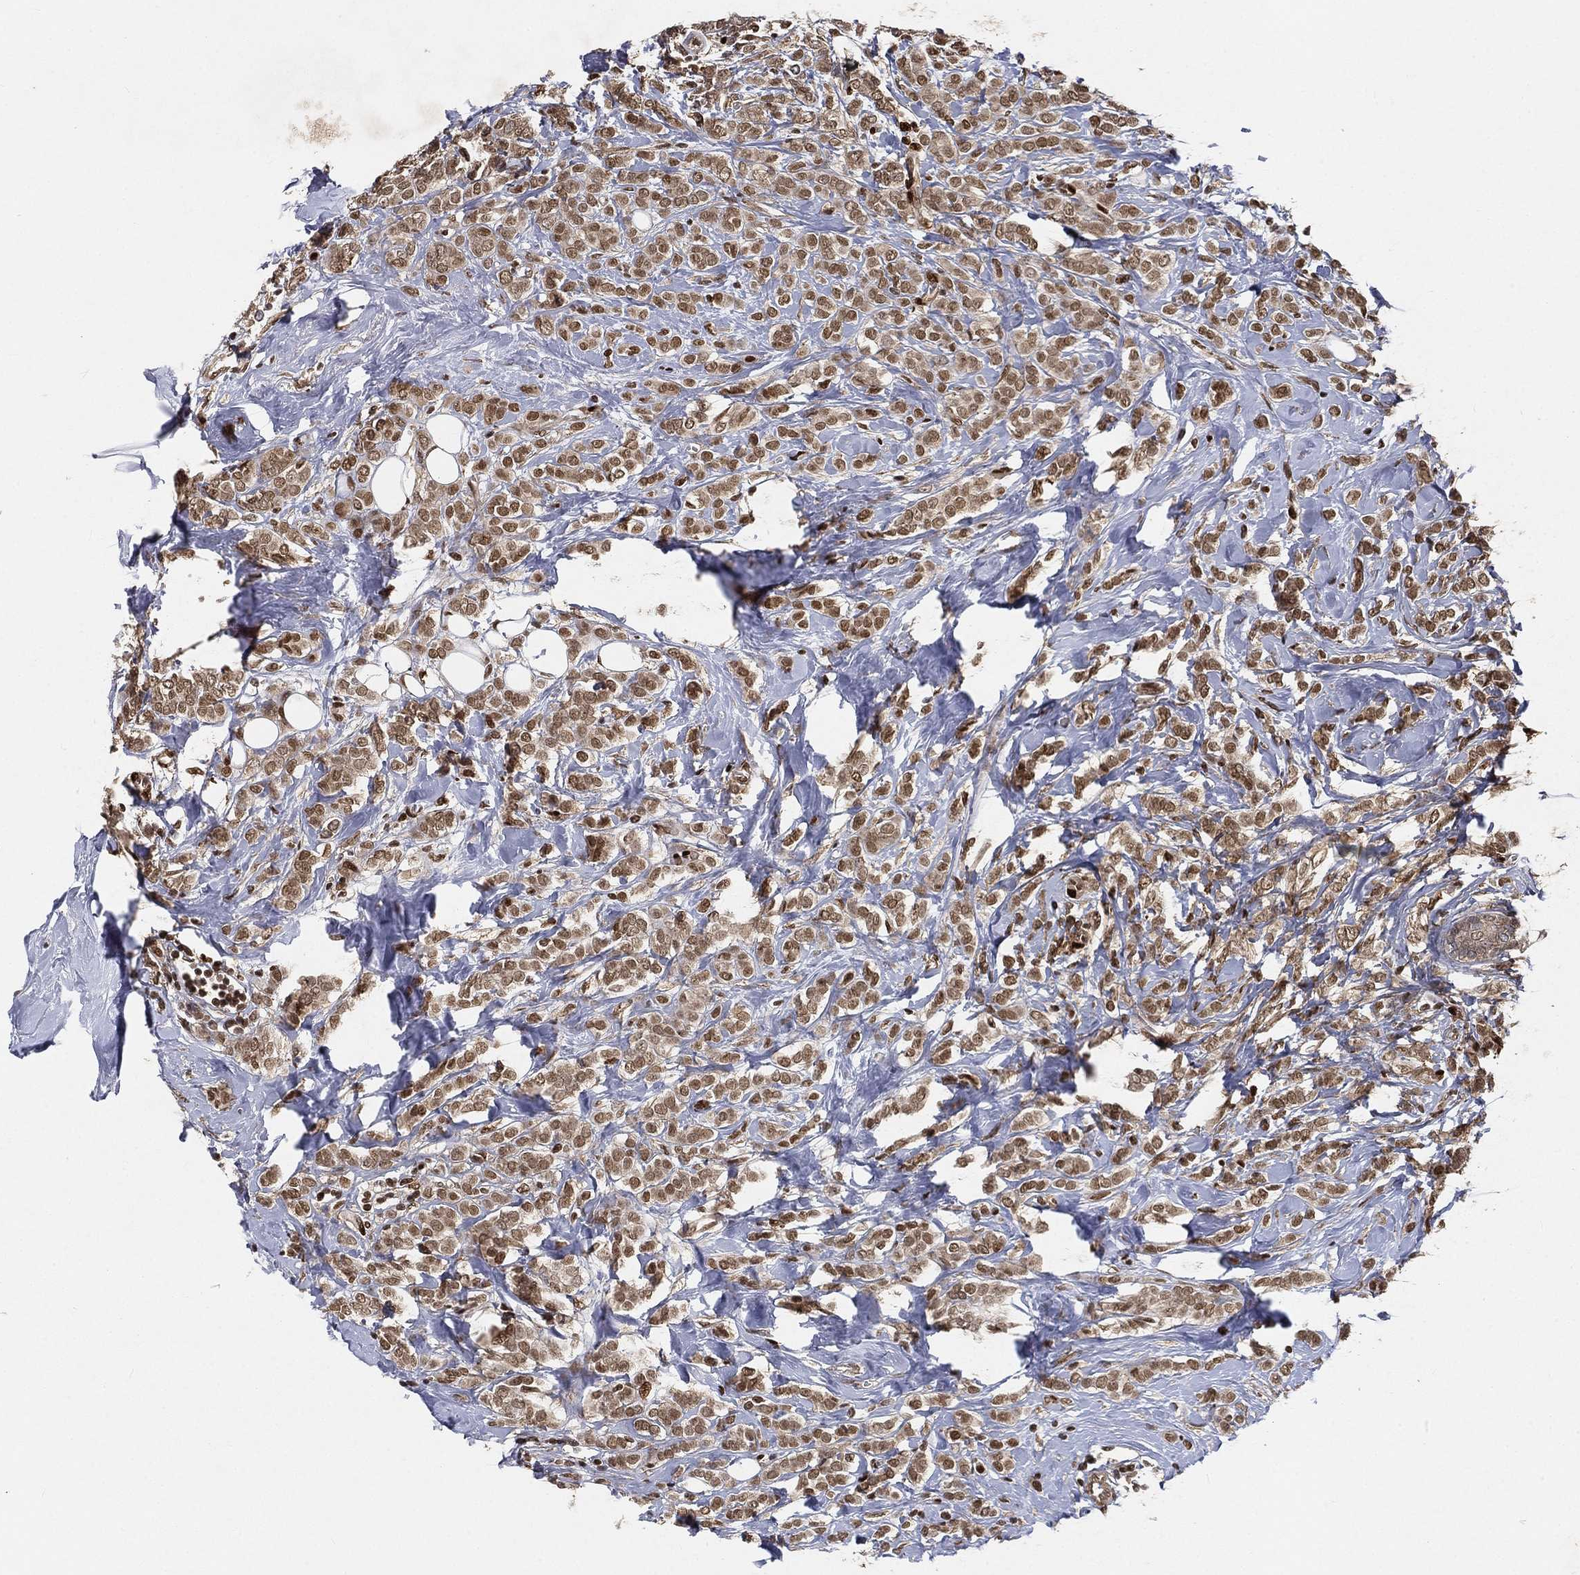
{"staining": {"intensity": "moderate", "quantity": ">75%", "location": "cytoplasmic/membranous,nuclear"}, "tissue": "breast cancer", "cell_type": "Tumor cells", "image_type": "cancer", "snomed": [{"axis": "morphology", "description": "Lobular carcinoma"}, {"axis": "topography", "description": "Breast"}], "caption": "Brown immunohistochemical staining in human breast cancer exhibits moderate cytoplasmic/membranous and nuclear positivity in approximately >75% of tumor cells. The protein of interest is stained brown, and the nuclei are stained in blue (DAB (3,3'-diaminobenzidine) IHC with brightfield microscopy, high magnification).", "gene": "CRTC3", "patient": {"sex": "female", "age": 49}}